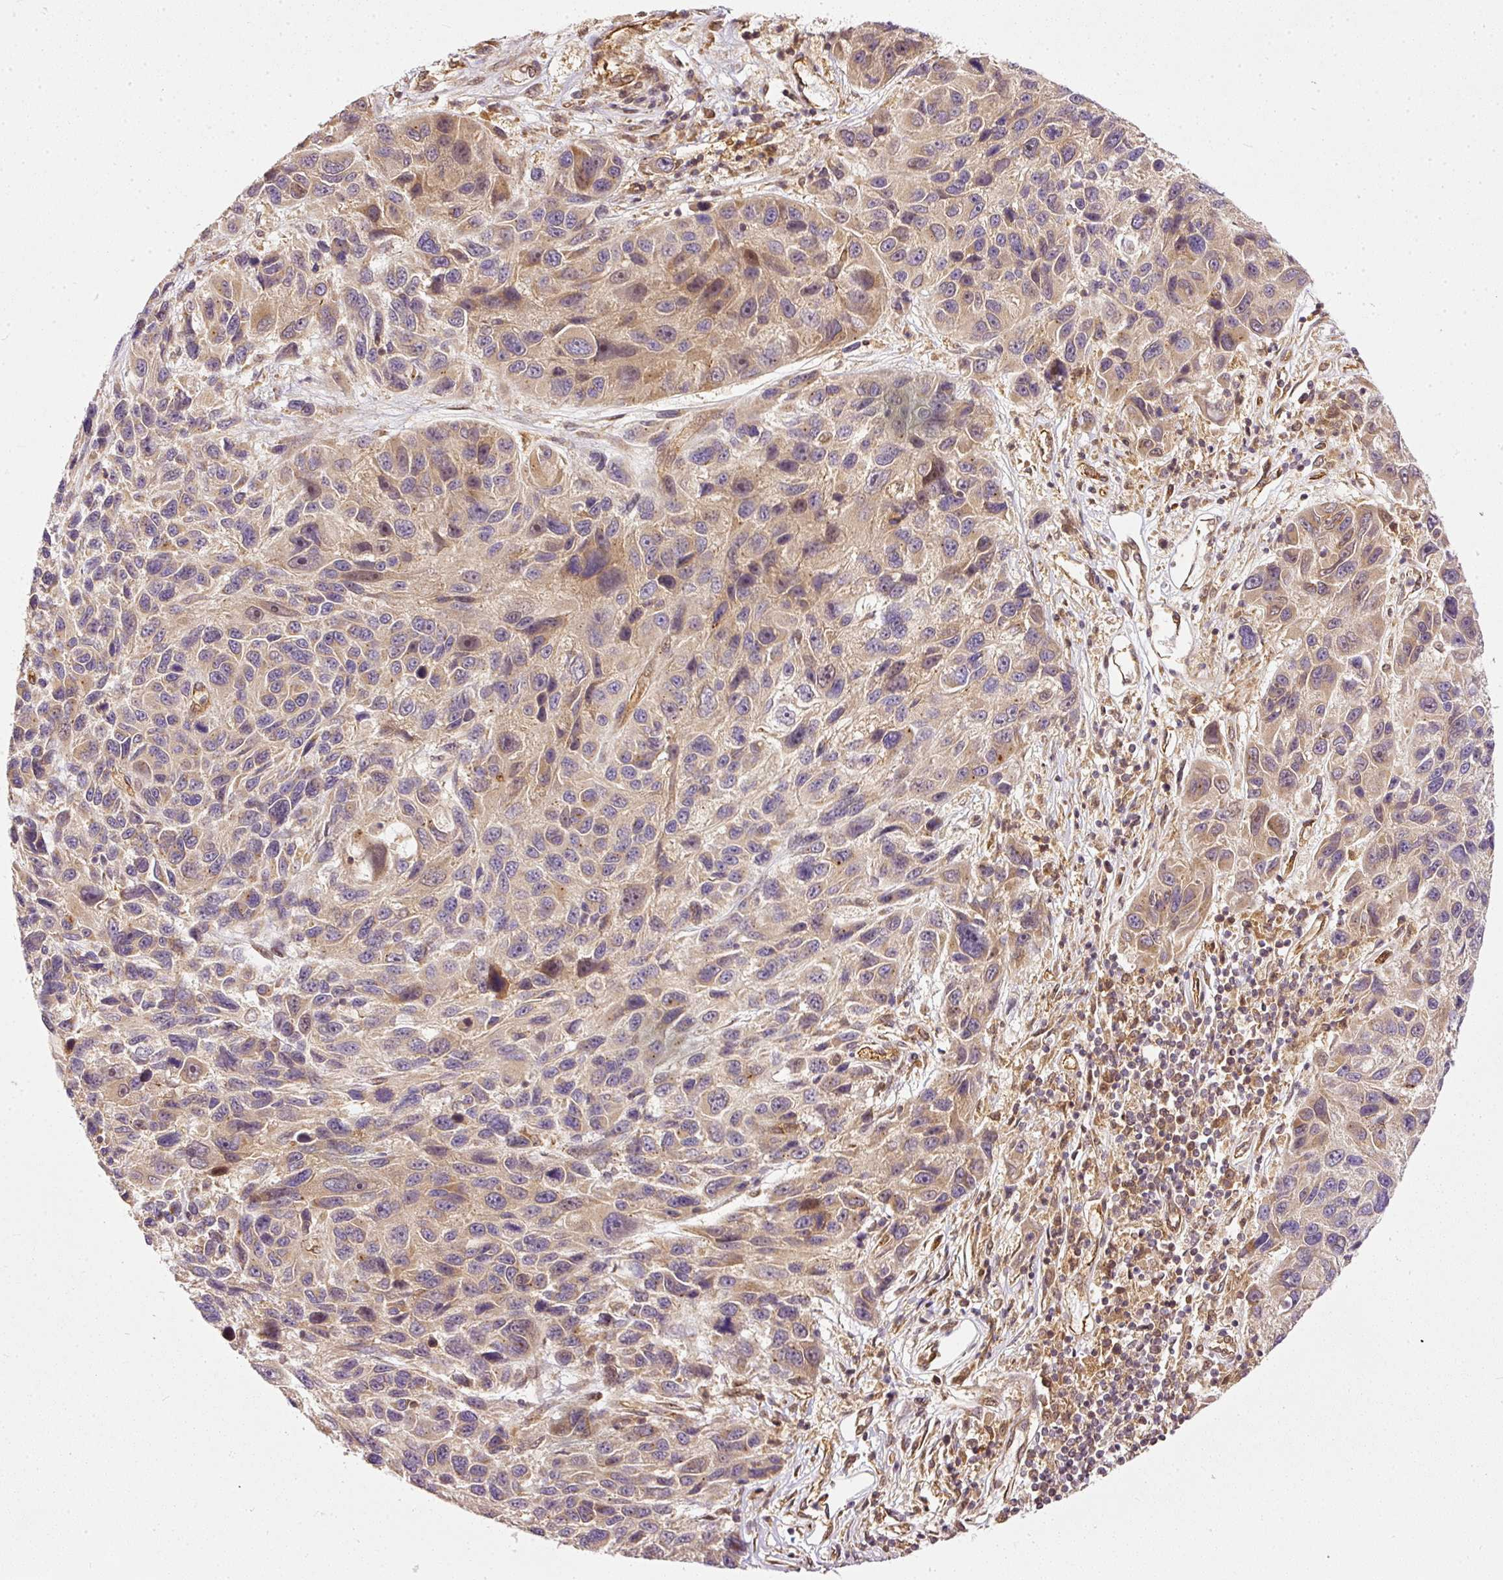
{"staining": {"intensity": "moderate", "quantity": "<25%", "location": "cytoplasmic/membranous"}, "tissue": "melanoma", "cell_type": "Tumor cells", "image_type": "cancer", "snomed": [{"axis": "morphology", "description": "Malignant melanoma, NOS"}, {"axis": "topography", "description": "Skin"}], "caption": "This is an image of immunohistochemistry staining of malignant melanoma, which shows moderate positivity in the cytoplasmic/membranous of tumor cells.", "gene": "MIF4GD", "patient": {"sex": "male", "age": 53}}